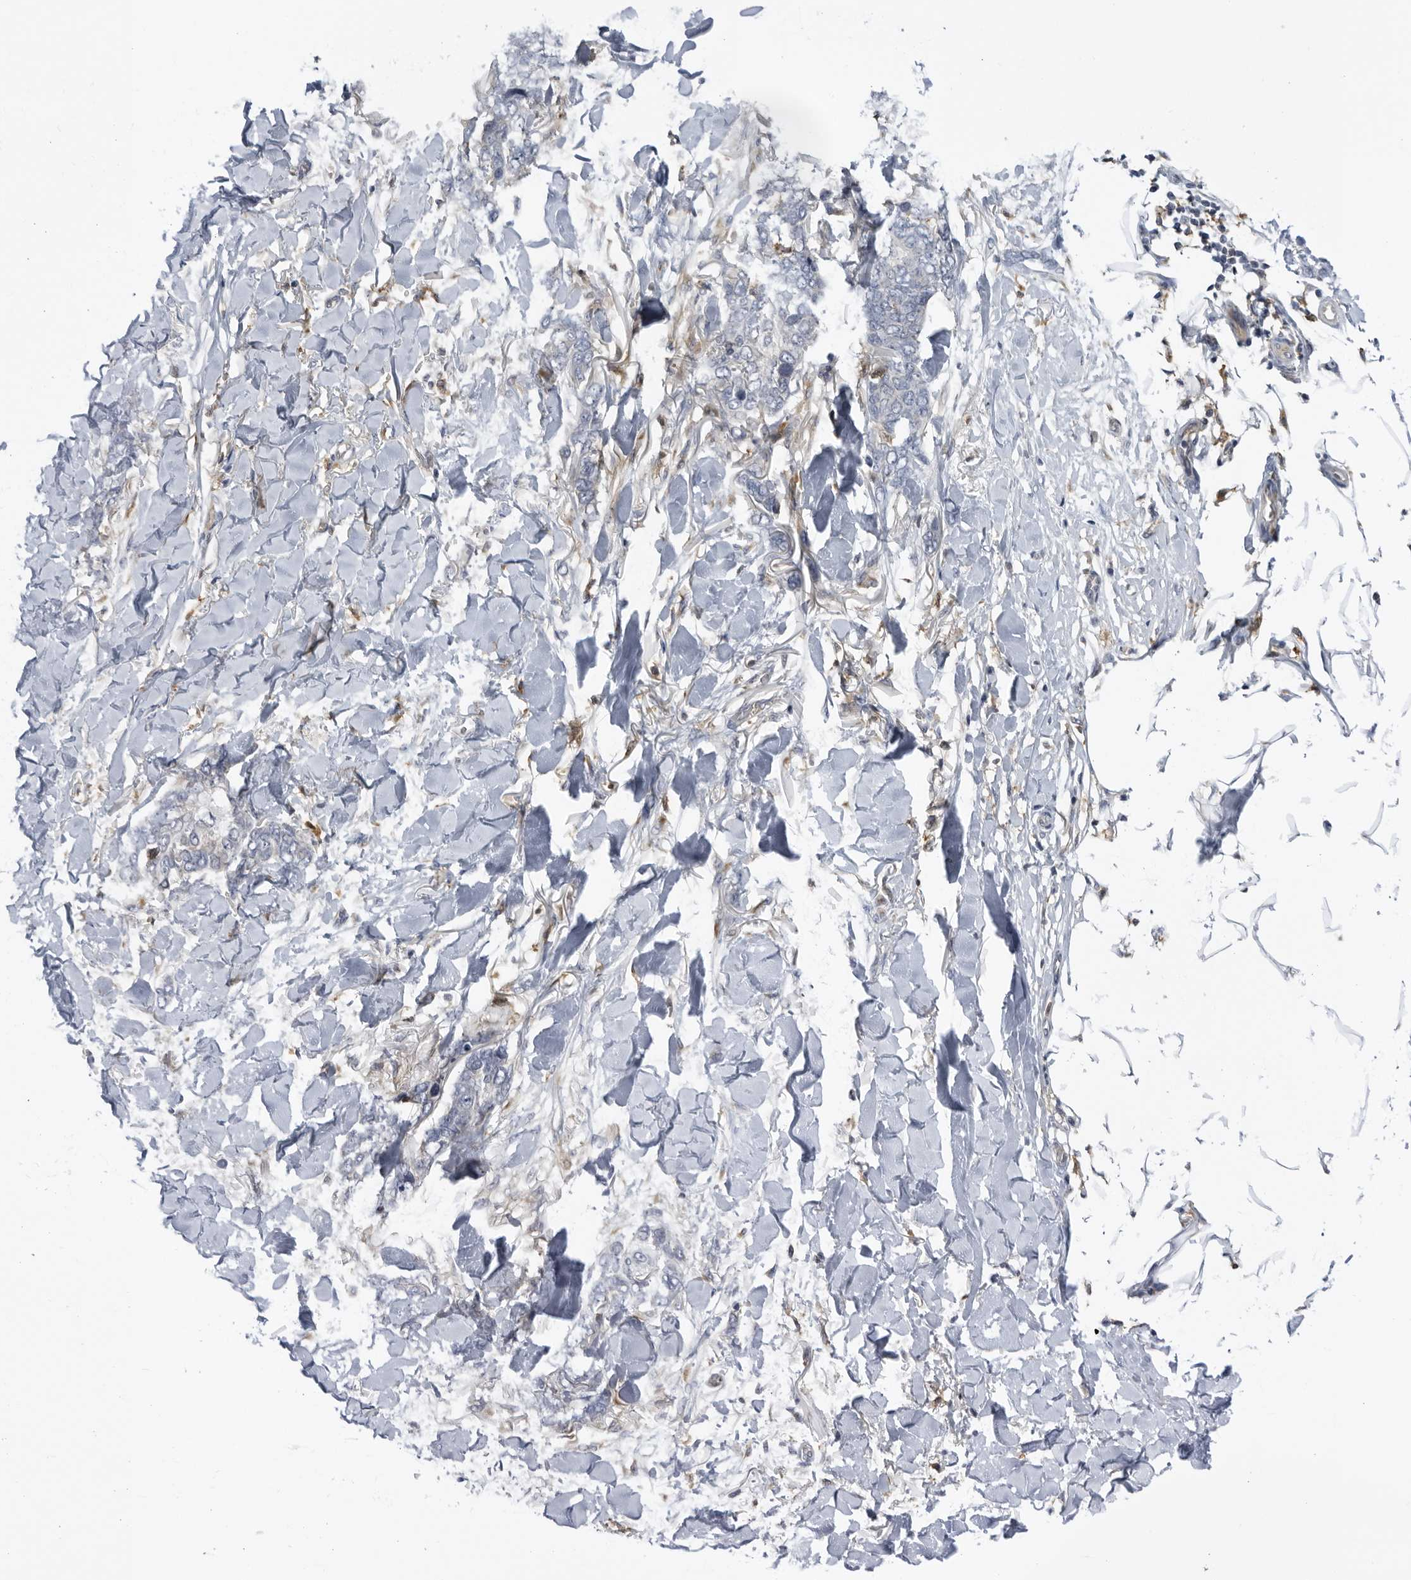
{"staining": {"intensity": "negative", "quantity": "none", "location": "none"}, "tissue": "skin cancer", "cell_type": "Tumor cells", "image_type": "cancer", "snomed": [{"axis": "morphology", "description": "Normal tissue, NOS"}, {"axis": "morphology", "description": "Basal cell carcinoma"}, {"axis": "topography", "description": "Skin"}], "caption": "DAB (3,3'-diaminobenzidine) immunohistochemical staining of human skin basal cell carcinoma demonstrates no significant positivity in tumor cells.", "gene": "BMP2K", "patient": {"sex": "male", "age": 77}}